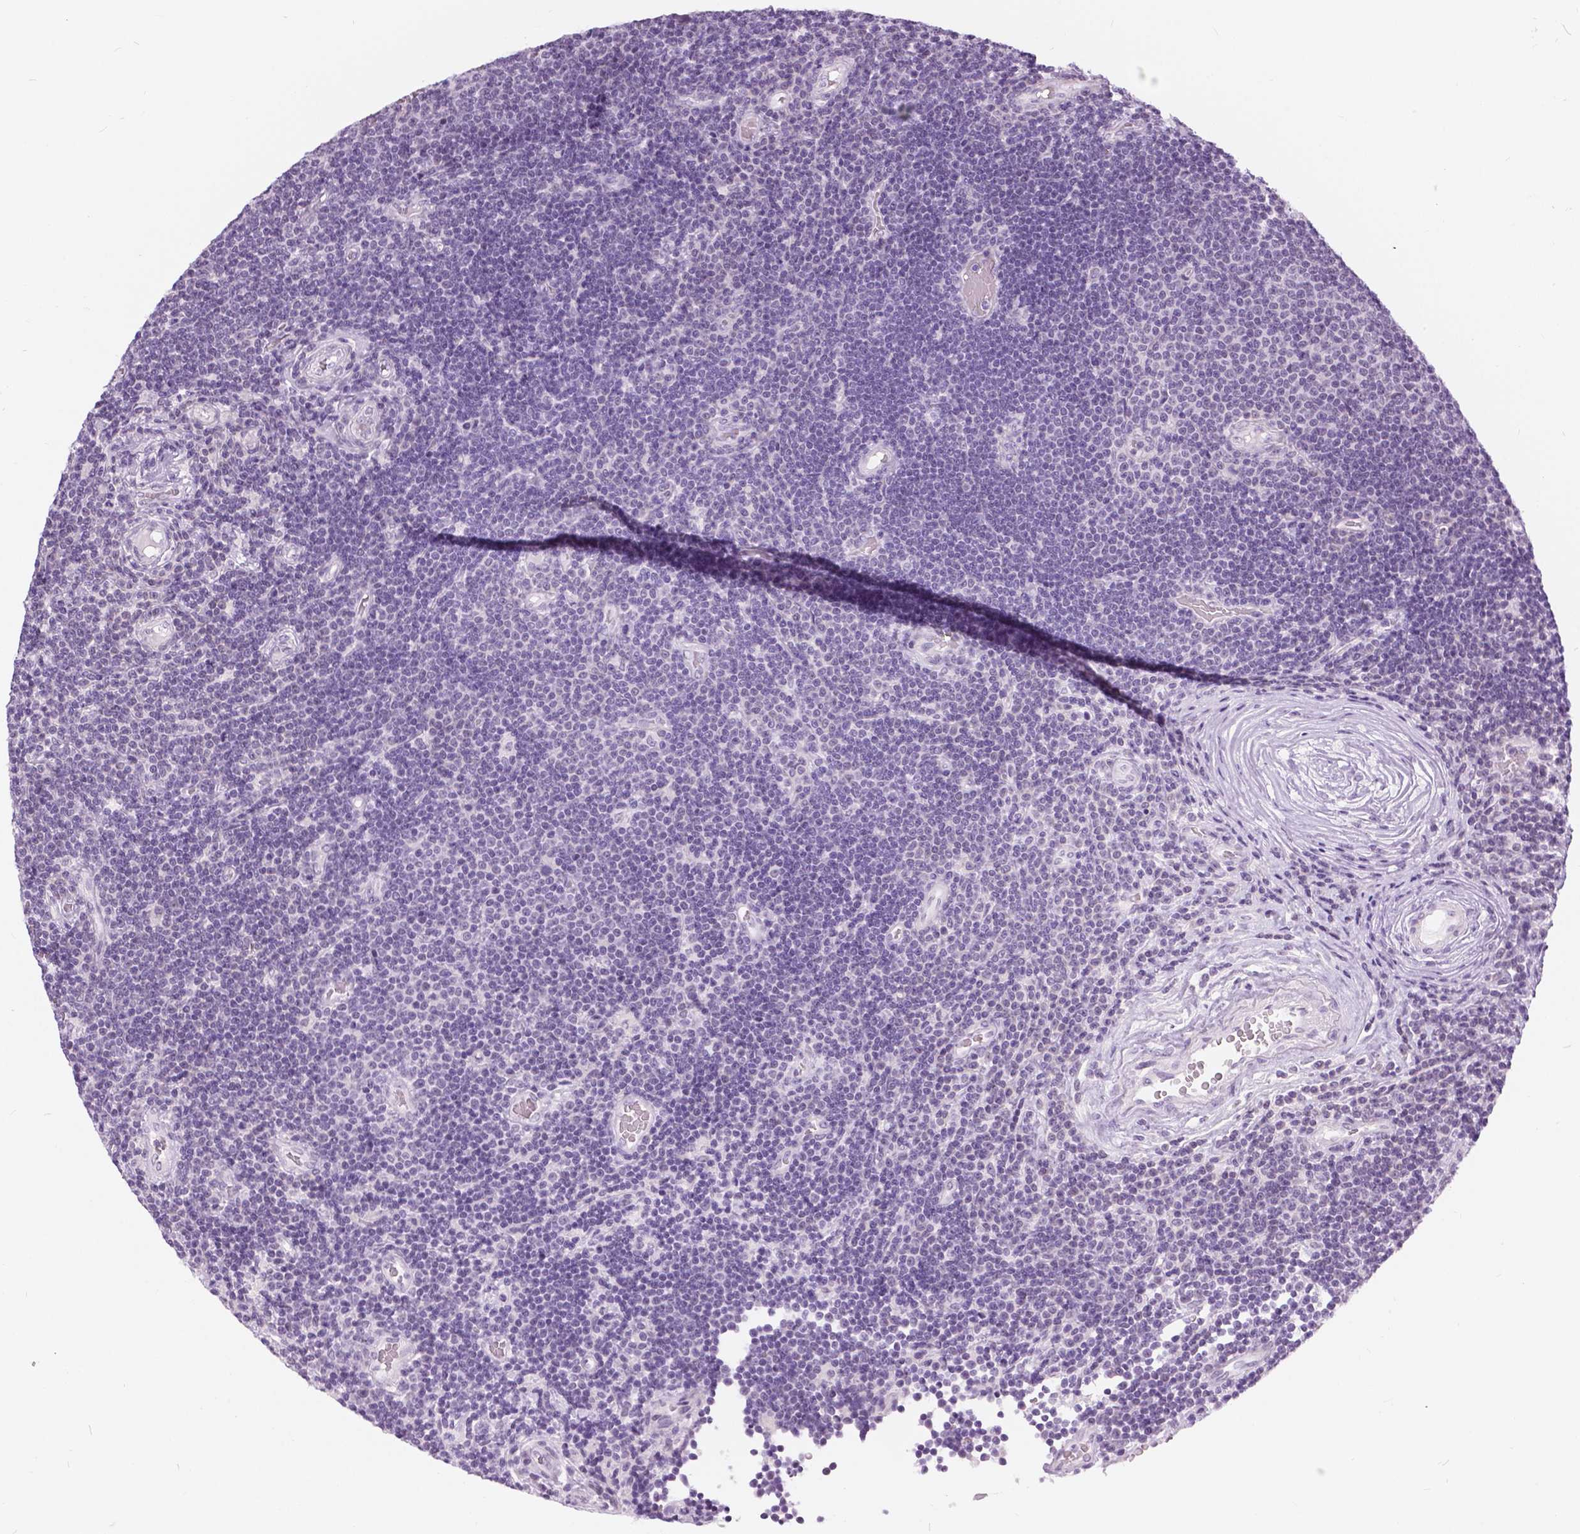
{"staining": {"intensity": "negative", "quantity": "none", "location": "none"}, "tissue": "lymphoma", "cell_type": "Tumor cells", "image_type": "cancer", "snomed": [{"axis": "morphology", "description": "Malignant lymphoma, non-Hodgkin's type, Low grade"}, {"axis": "topography", "description": "Brain"}], "caption": "Immunohistochemistry histopathology image of neoplastic tissue: lymphoma stained with DAB (3,3'-diaminobenzidine) shows no significant protein staining in tumor cells.", "gene": "MYOM1", "patient": {"sex": "female", "age": 66}}